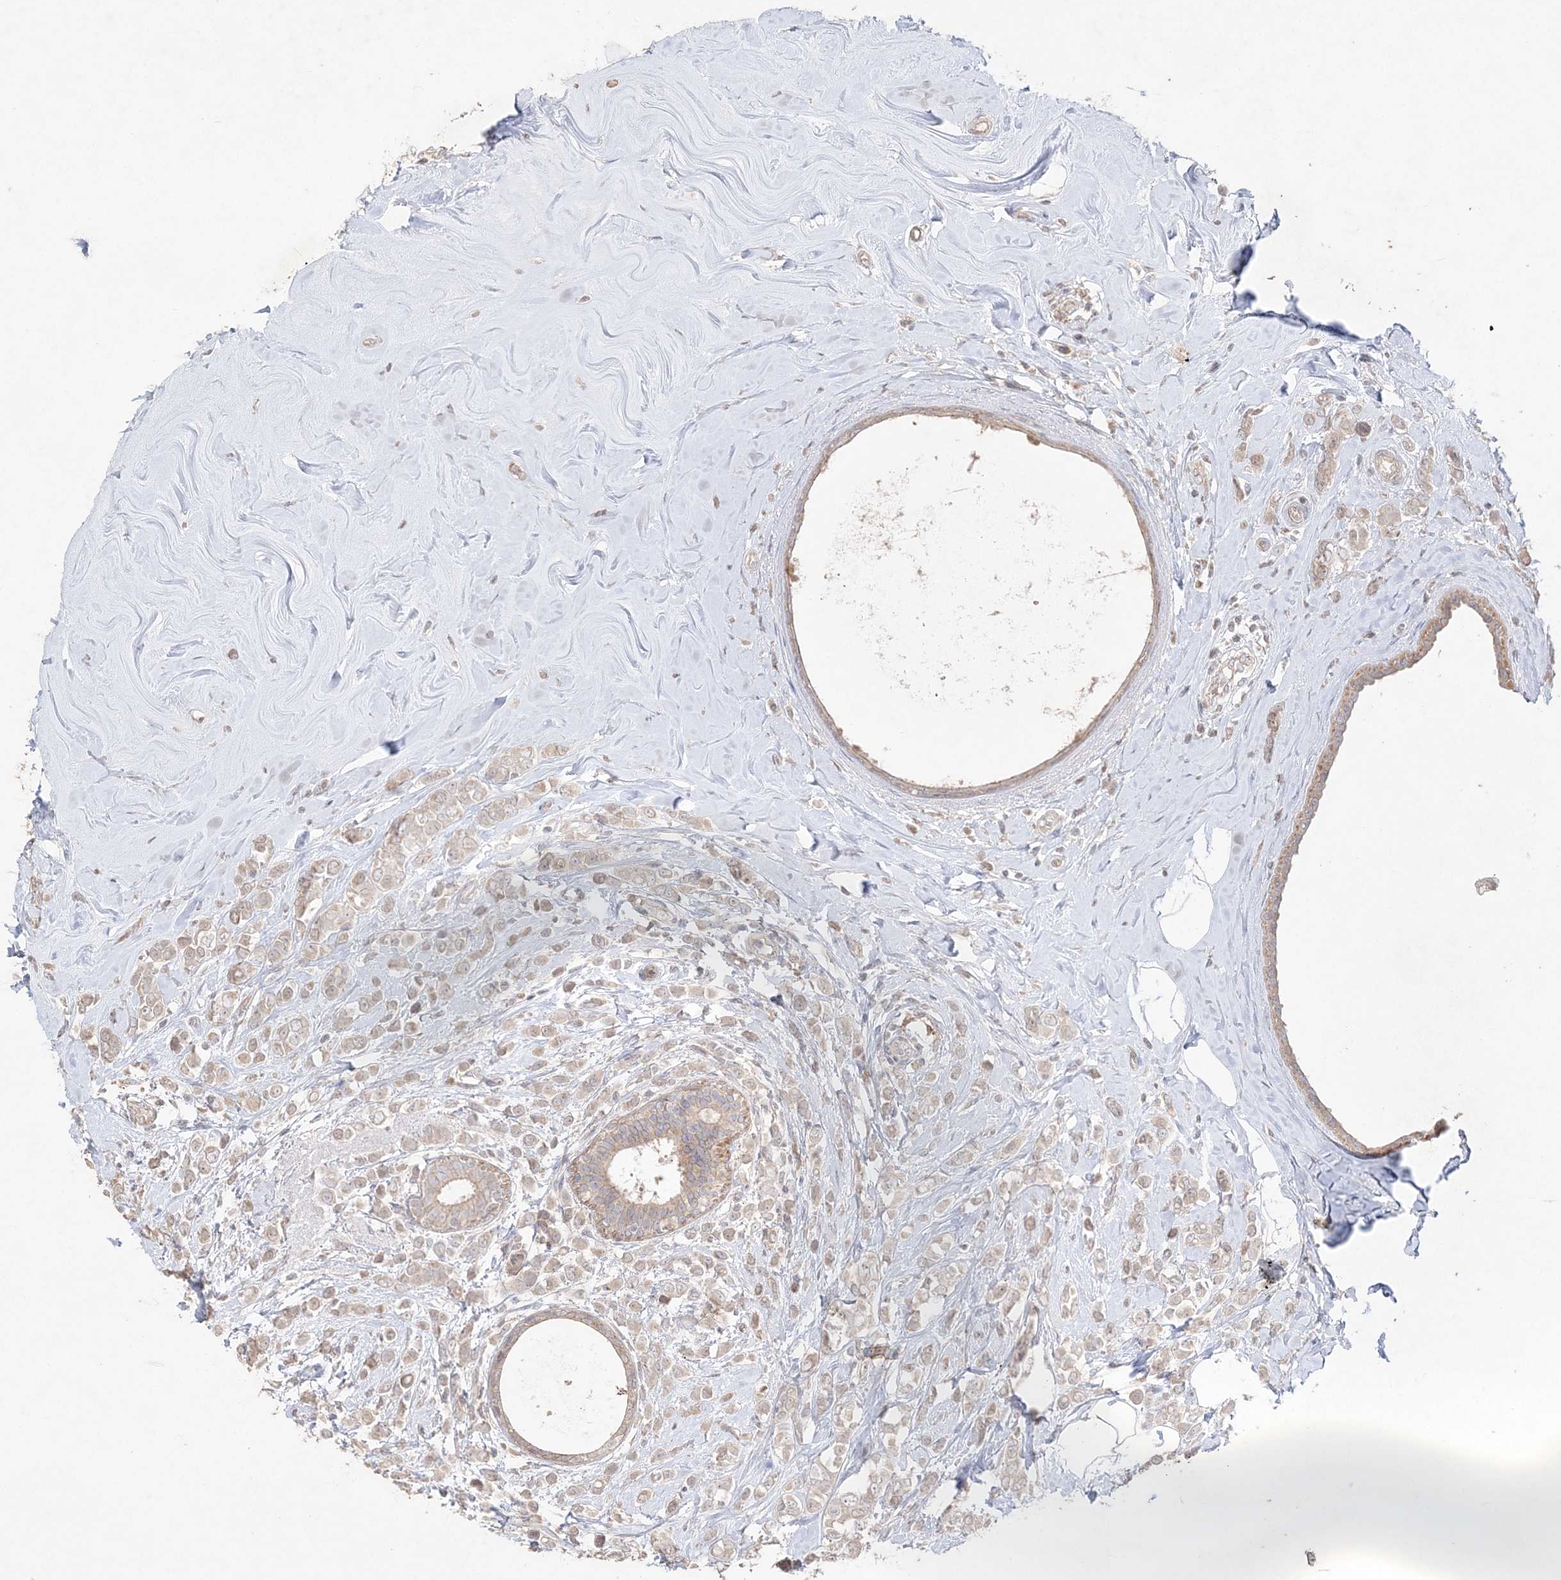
{"staining": {"intensity": "weak", "quantity": "25%-75%", "location": "cytoplasmic/membranous"}, "tissue": "breast cancer", "cell_type": "Tumor cells", "image_type": "cancer", "snomed": [{"axis": "morphology", "description": "Lobular carcinoma"}, {"axis": "topography", "description": "Breast"}], "caption": "Human breast cancer (lobular carcinoma) stained with a protein marker exhibits weak staining in tumor cells.", "gene": "SH3BP4", "patient": {"sex": "female", "age": 47}}